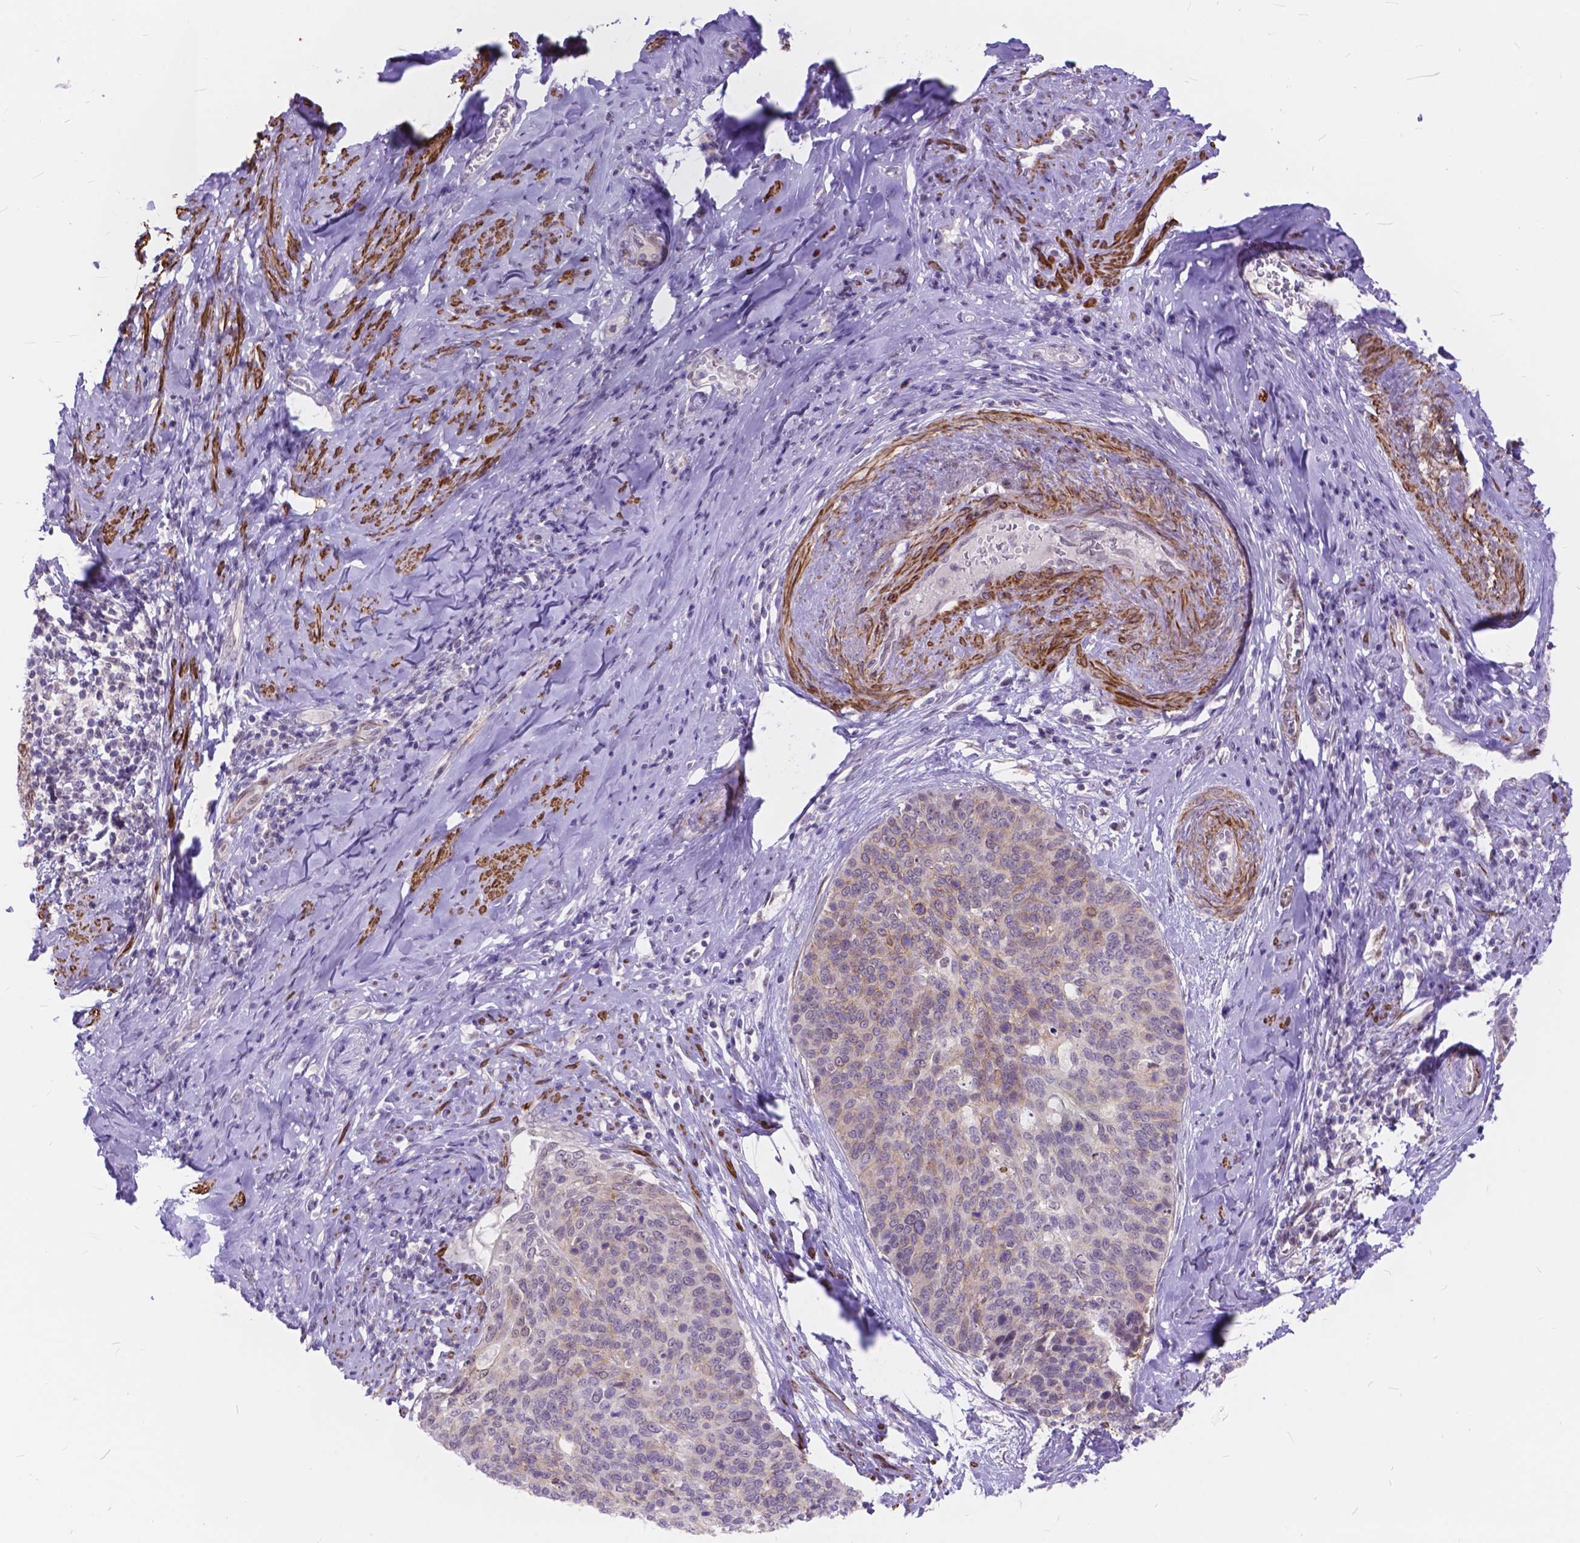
{"staining": {"intensity": "weak", "quantity": "<25%", "location": "cytoplasmic/membranous"}, "tissue": "cervical cancer", "cell_type": "Tumor cells", "image_type": "cancer", "snomed": [{"axis": "morphology", "description": "Squamous cell carcinoma, NOS"}, {"axis": "topography", "description": "Cervix"}], "caption": "Cervical cancer was stained to show a protein in brown. There is no significant expression in tumor cells.", "gene": "MAN2C1", "patient": {"sex": "female", "age": 69}}